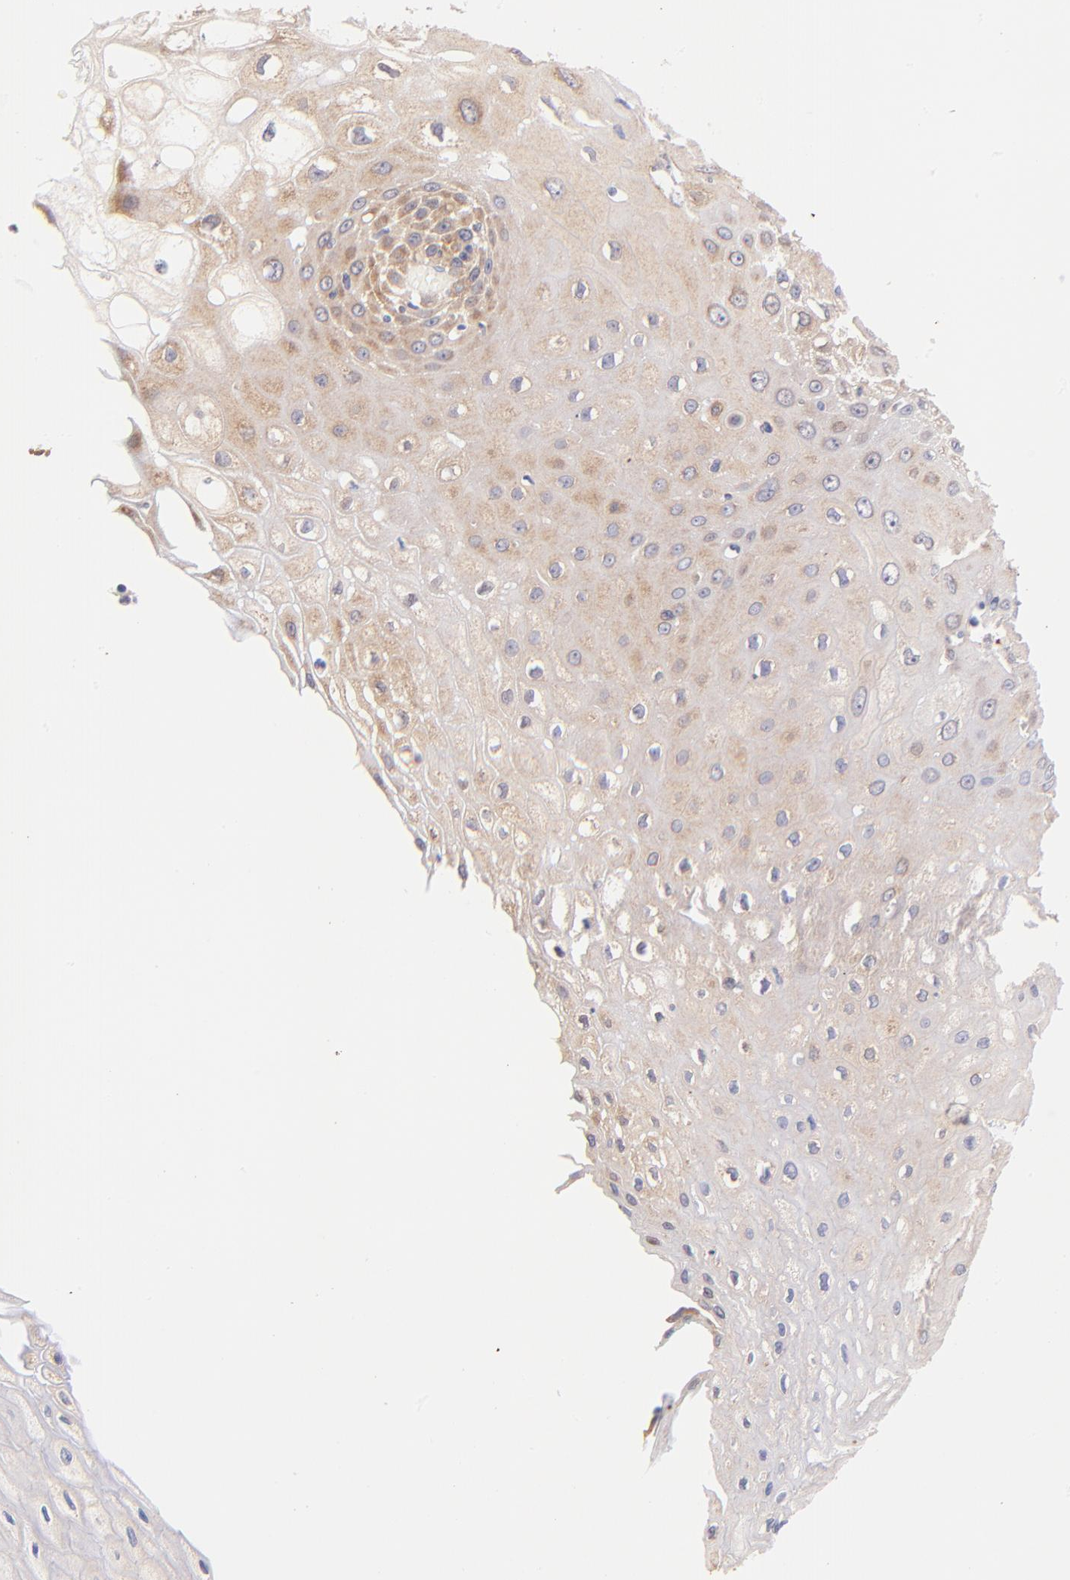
{"staining": {"intensity": "weak", "quantity": "25%-75%", "location": "cytoplasmic/membranous"}, "tissue": "esophagus", "cell_type": "Squamous epithelial cells", "image_type": "normal", "snomed": [{"axis": "morphology", "description": "Normal tissue, NOS"}, {"axis": "morphology", "description": "Squamous cell carcinoma, NOS"}, {"axis": "topography", "description": "Esophagus"}], "caption": "Immunohistochemical staining of normal human esophagus demonstrates low levels of weak cytoplasmic/membranous expression in about 25%-75% of squamous epithelial cells. The staining was performed using DAB to visualize the protein expression in brown, while the nuclei were stained in blue with hematoxylin (Magnification: 20x).", "gene": "RPL11", "patient": {"sex": "male", "age": 65}}